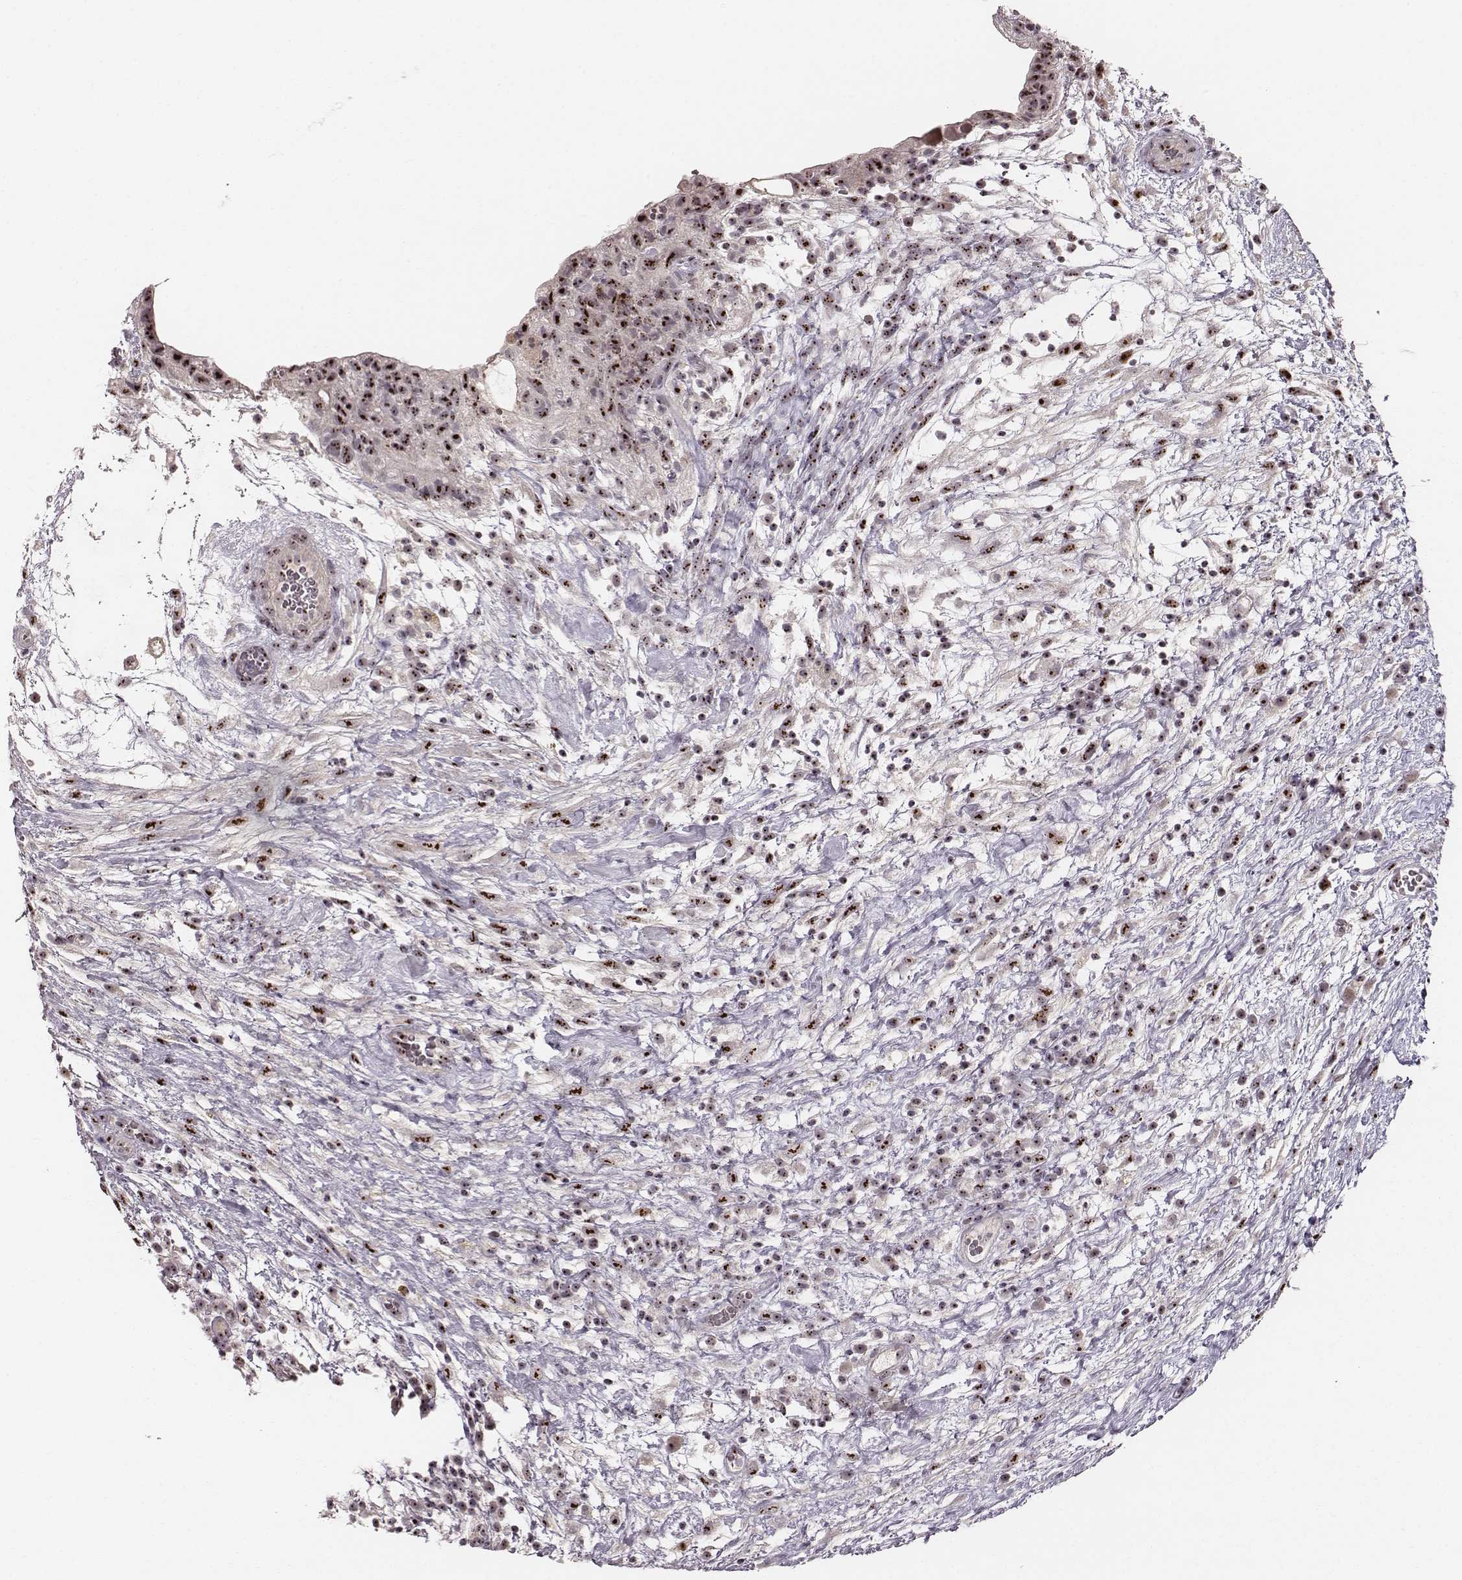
{"staining": {"intensity": "moderate", "quantity": ">75%", "location": "nuclear"}, "tissue": "testis cancer", "cell_type": "Tumor cells", "image_type": "cancer", "snomed": [{"axis": "morphology", "description": "Normal tissue, NOS"}, {"axis": "morphology", "description": "Carcinoma, Embryonal, NOS"}, {"axis": "topography", "description": "Testis"}], "caption": "IHC of embryonal carcinoma (testis) shows medium levels of moderate nuclear expression in about >75% of tumor cells.", "gene": "NOP56", "patient": {"sex": "male", "age": 32}}